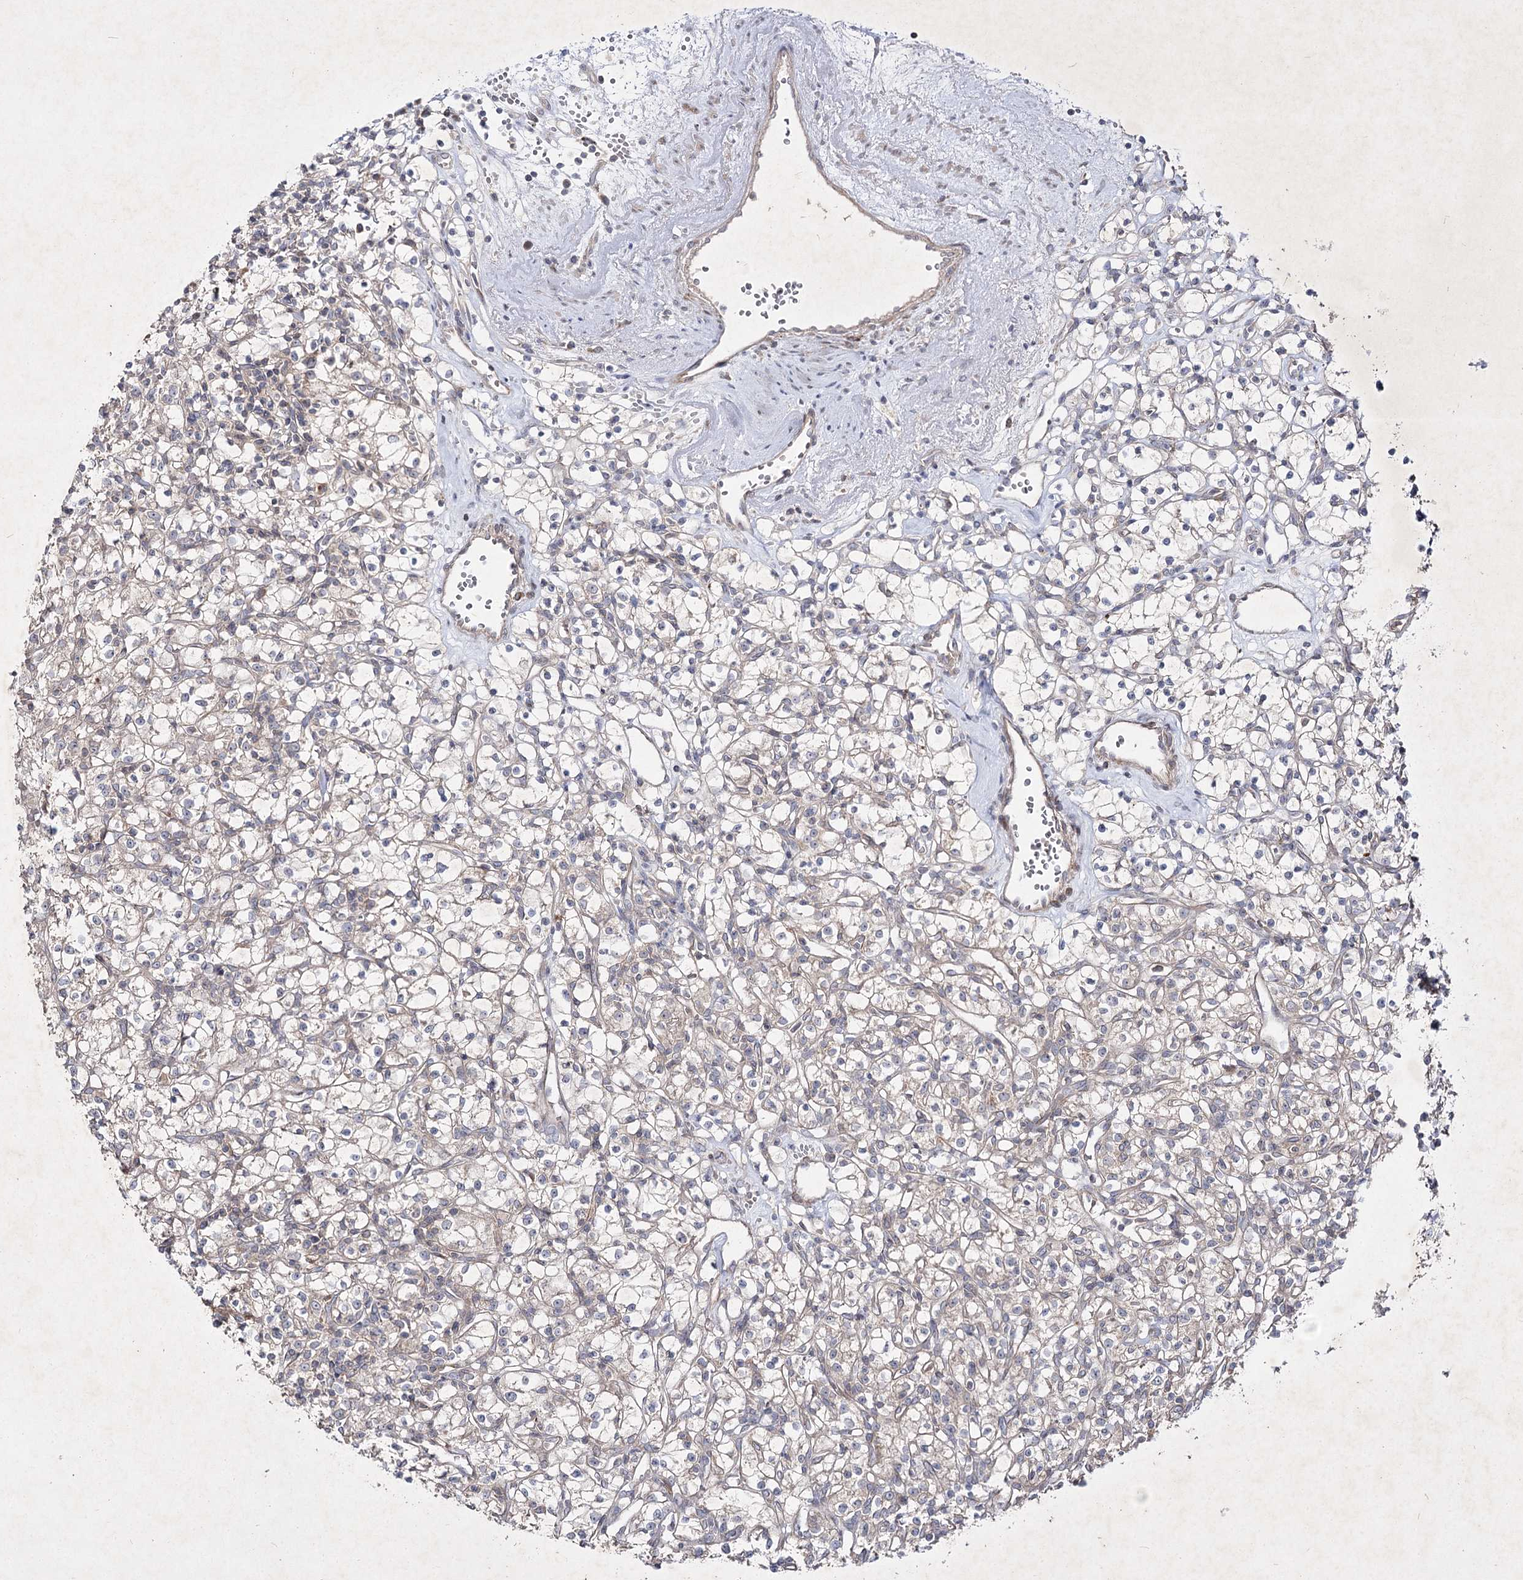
{"staining": {"intensity": "negative", "quantity": "none", "location": "none"}, "tissue": "renal cancer", "cell_type": "Tumor cells", "image_type": "cancer", "snomed": [{"axis": "morphology", "description": "Adenocarcinoma, NOS"}, {"axis": "topography", "description": "Kidney"}], "caption": "DAB immunohistochemical staining of human renal cancer exhibits no significant staining in tumor cells.", "gene": "CIB2", "patient": {"sex": "female", "age": 59}}